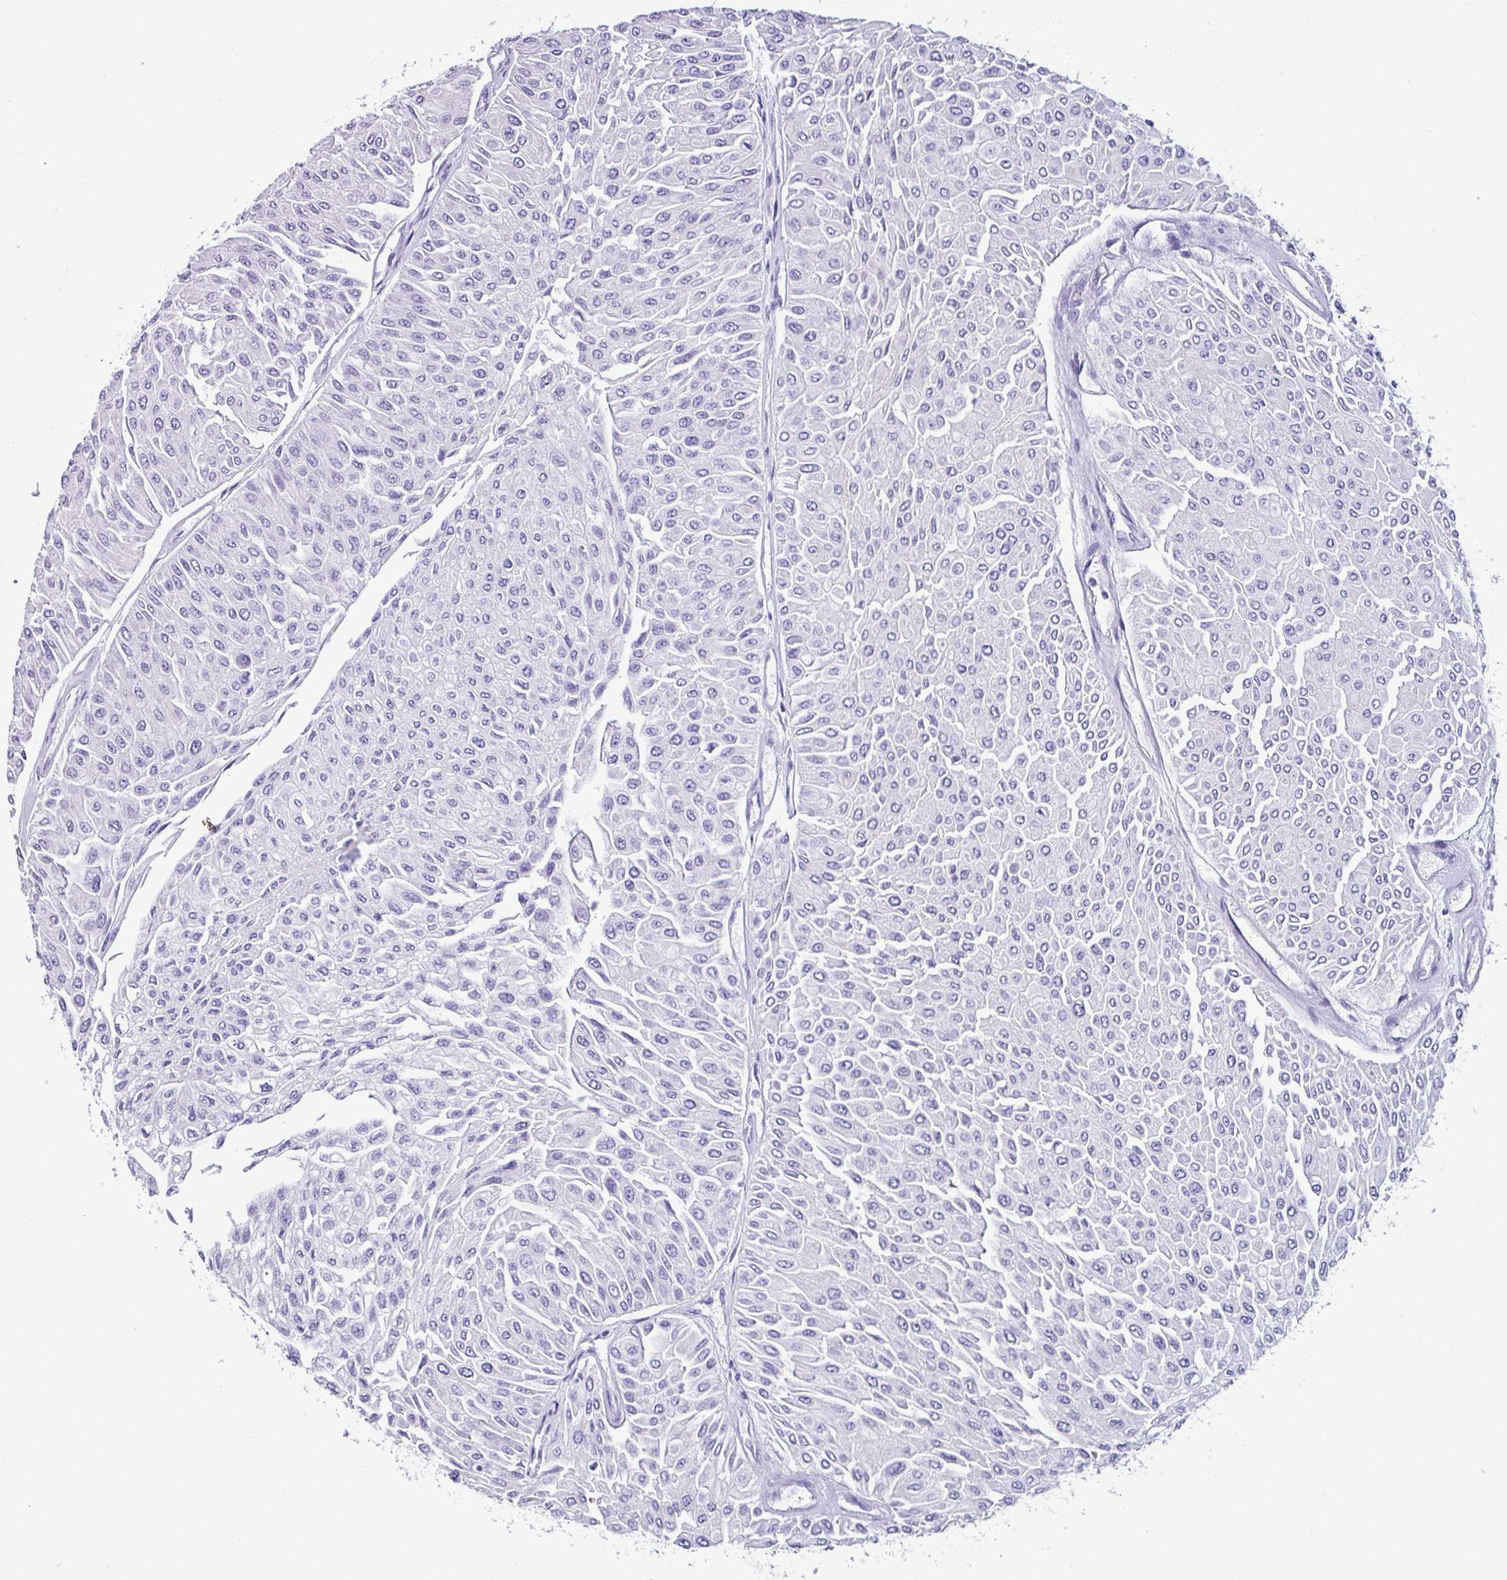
{"staining": {"intensity": "negative", "quantity": "none", "location": "none"}, "tissue": "urothelial cancer", "cell_type": "Tumor cells", "image_type": "cancer", "snomed": [{"axis": "morphology", "description": "Urothelial carcinoma, Low grade"}, {"axis": "topography", "description": "Urinary bladder"}], "caption": "DAB (3,3'-diaminobenzidine) immunohistochemical staining of human low-grade urothelial carcinoma demonstrates no significant expression in tumor cells.", "gene": "NAPSA", "patient": {"sex": "male", "age": 67}}